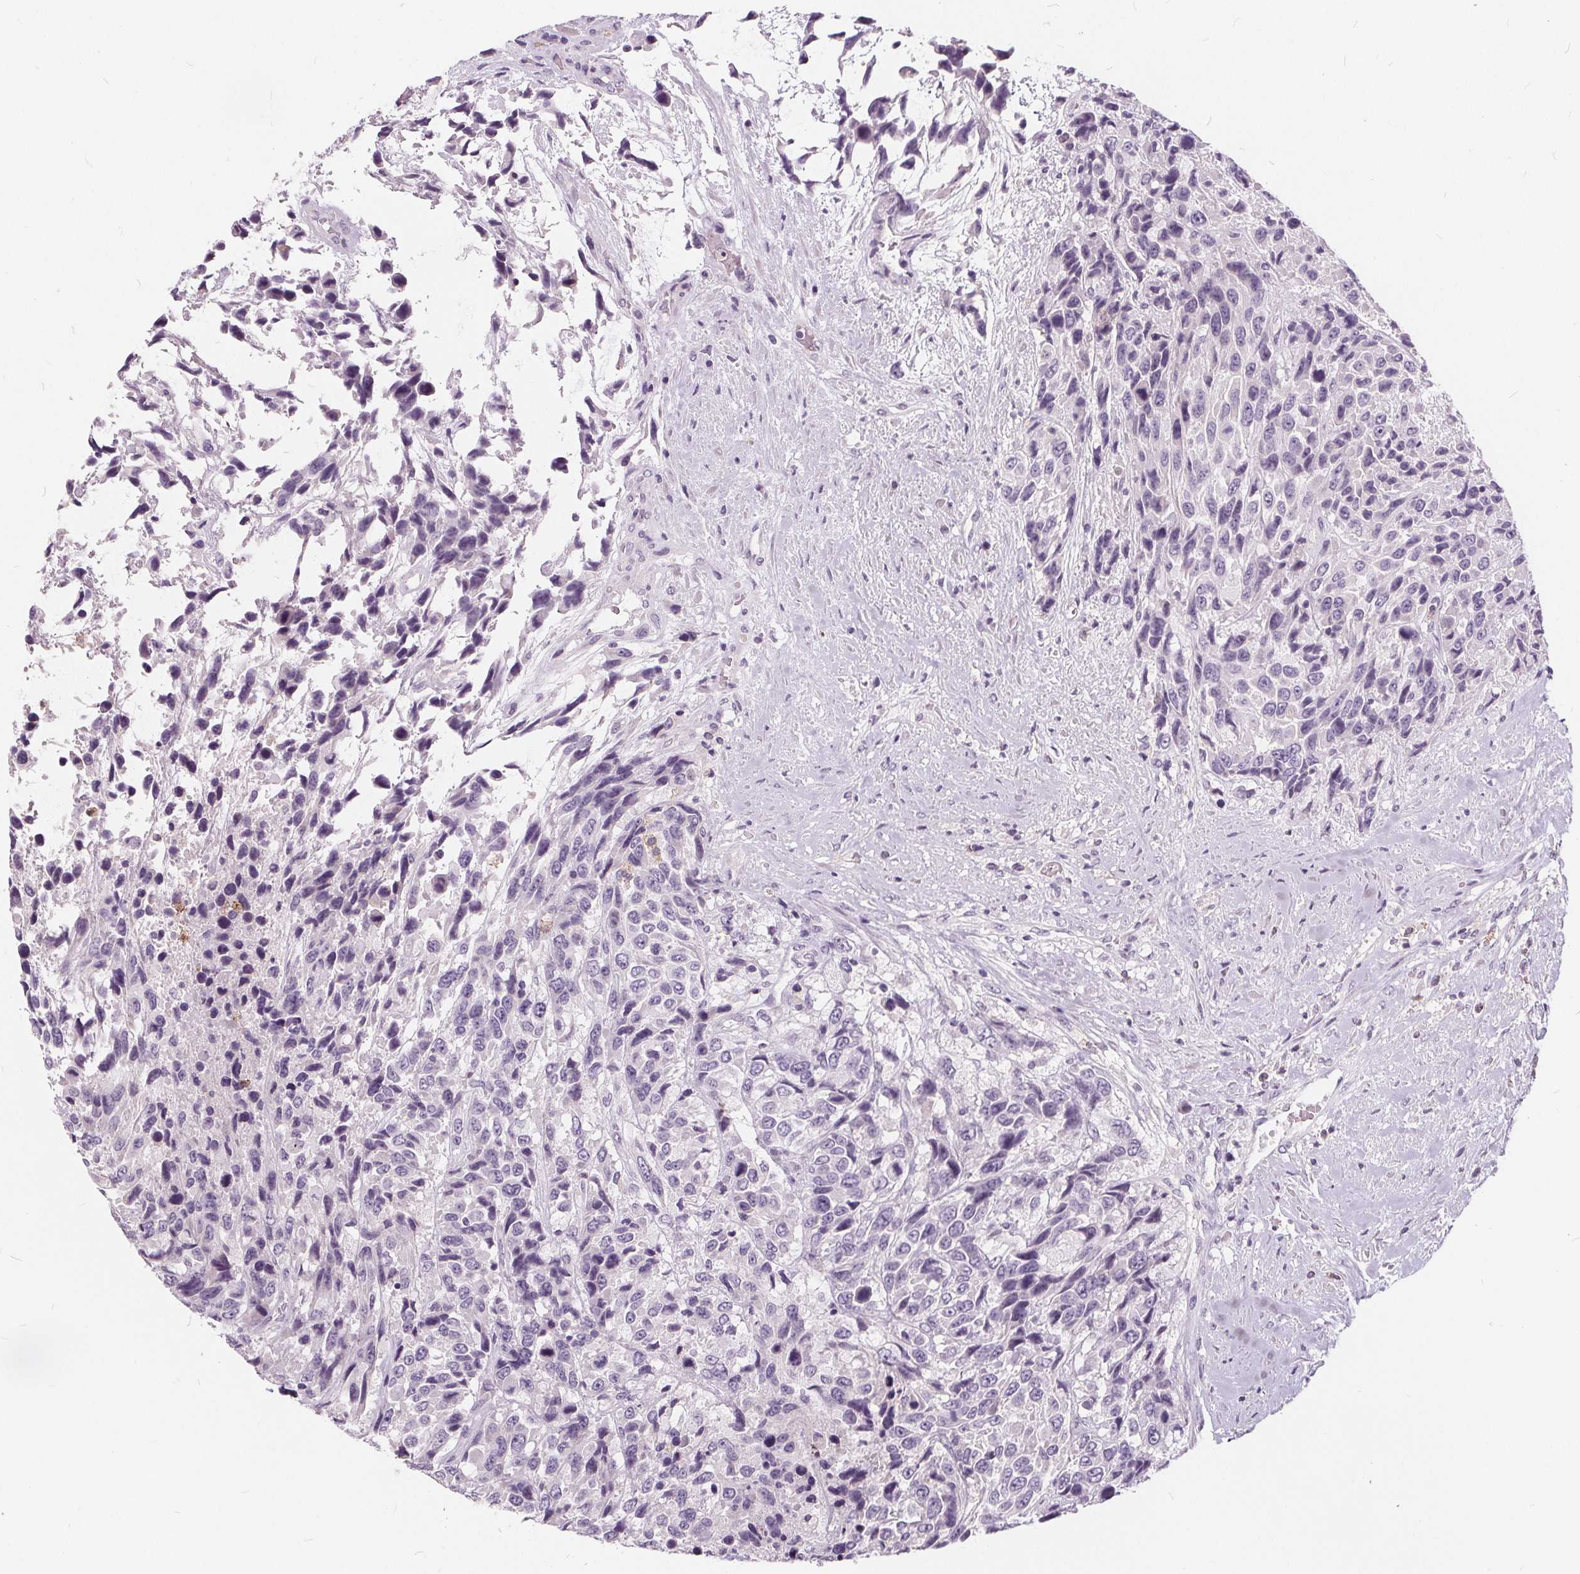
{"staining": {"intensity": "negative", "quantity": "none", "location": "none"}, "tissue": "urothelial cancer", "cell_type": "Tumor cells", "image_type": "cancer", "snomed": [{"axis": "morphology", "description": "Urothelial carcinoma, High grade"}, {"axis": "topography", "description": "Urinary bladder"}], "caption": "This is an IHC photomicrograph of urothelial cancer. There is no positivity in tumor cells.", "gene": "HAAO", "patient": {"sex": "female", "age": 70}}